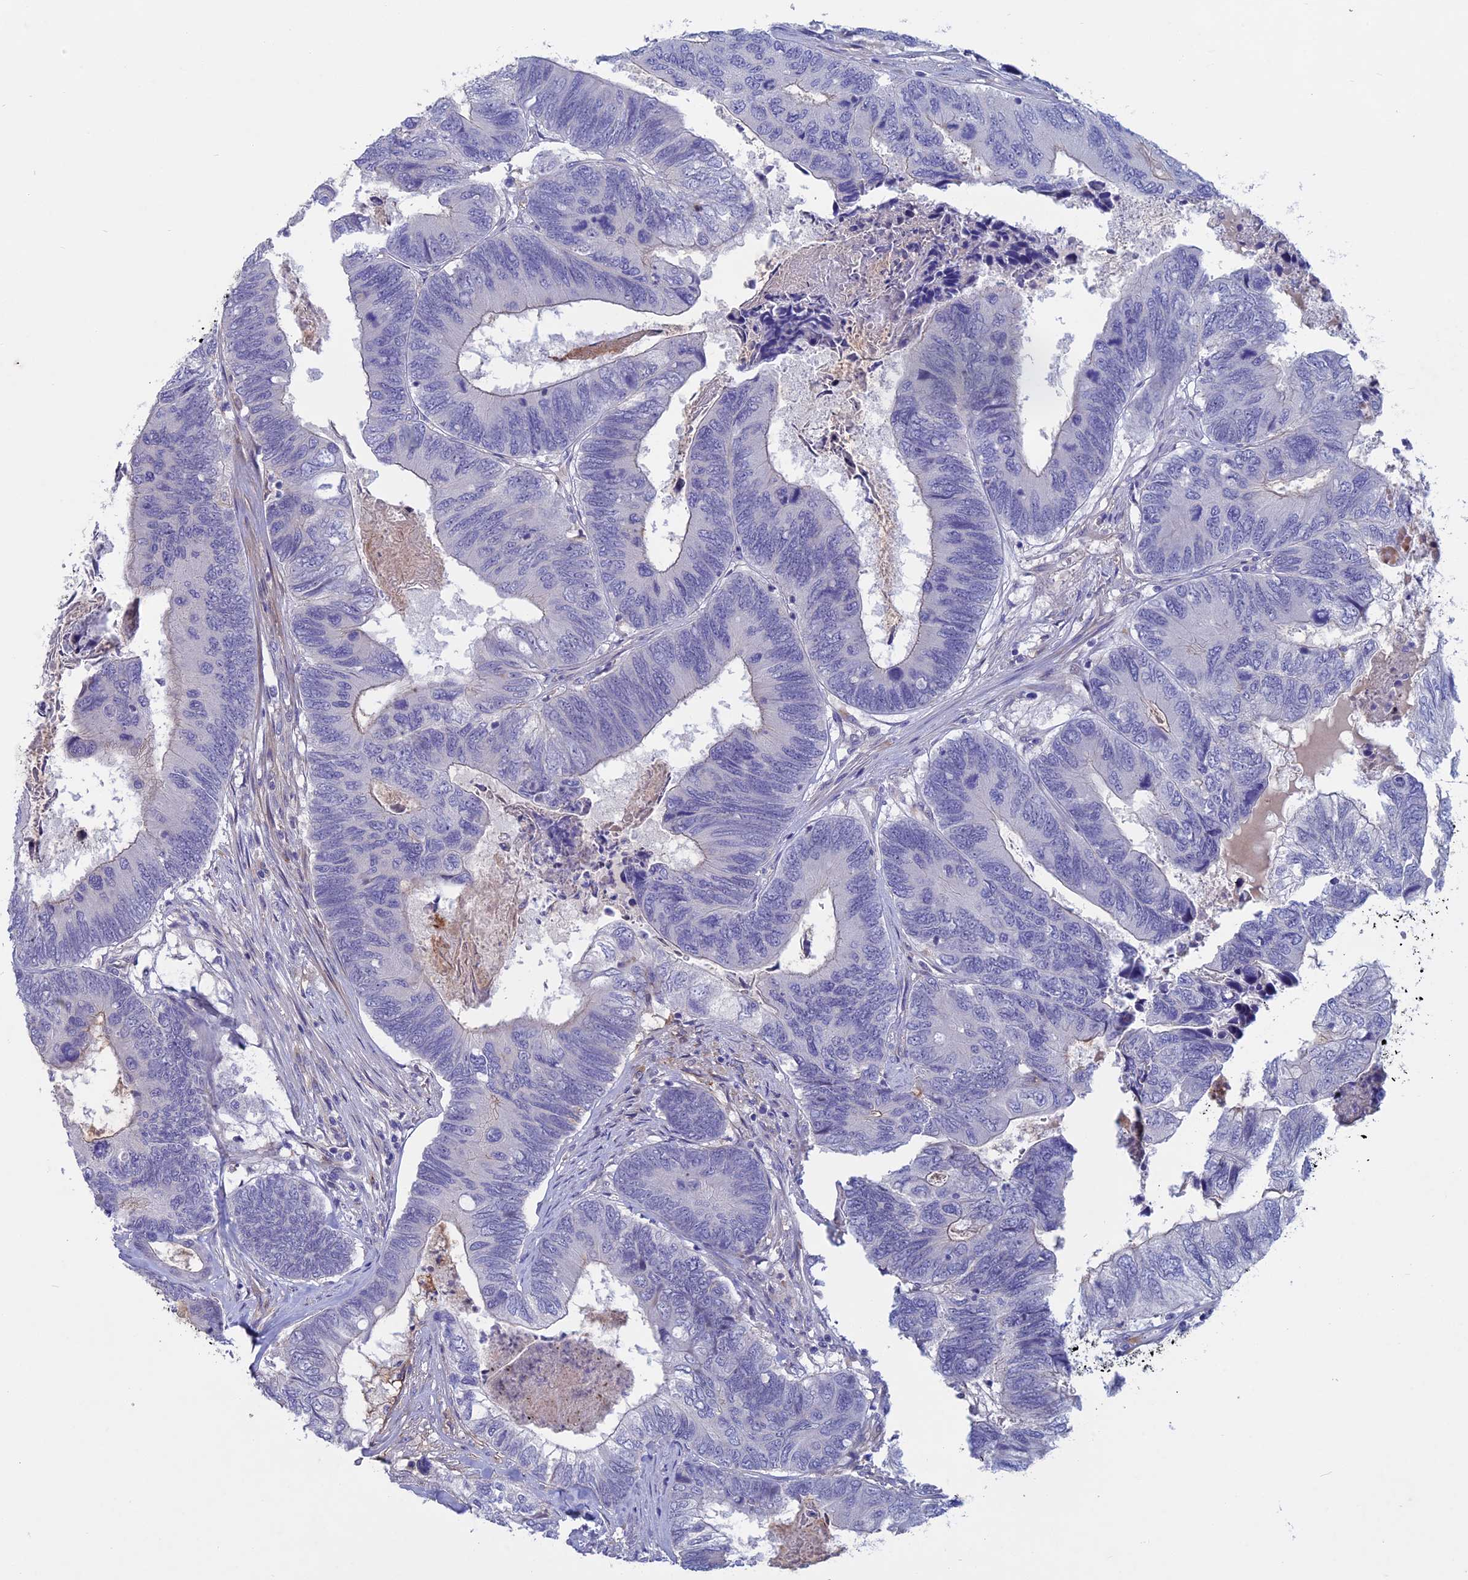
{"staining": {"intensity": "negative", "quantity": "none", "location": "none"}, "tissue": "colorectal cancer", "cell_type": "Tumor cells", "image_type": "cancer", "snomed": [{"axis": "morphology", "description": "Adenocarcinoma, NOS"}, {"axis": "topography", "description": "Colon"}], "caption": "Micrograph shows no protein positivity in tumor cells of colorectal cancer tissue. Nuclei are stained in blue.", "gene": "SLC2A6", "patient": {"sex": "female", "age": 67}}